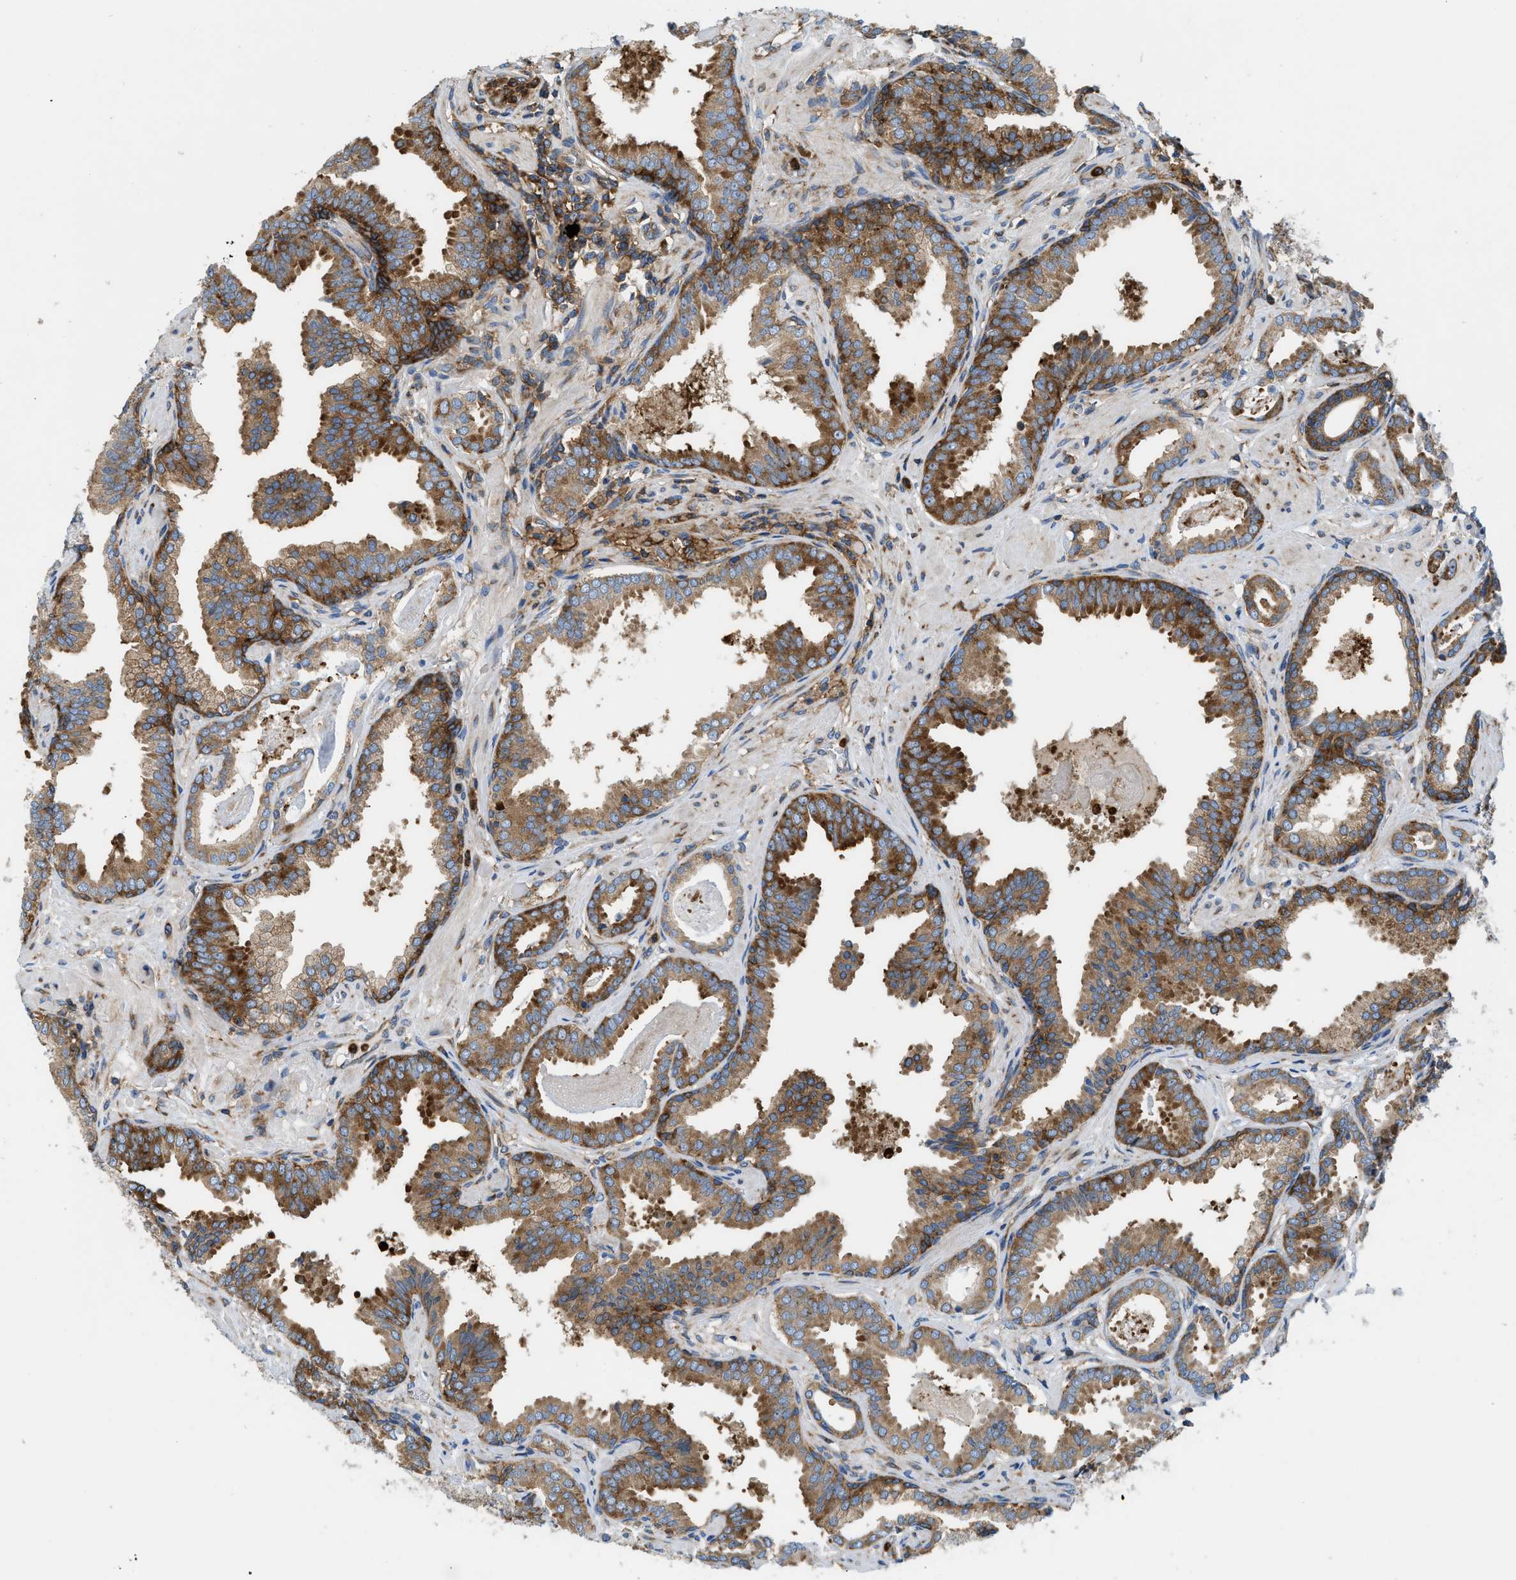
{"staining": {"intensity": "moderate", "quantity": ">75%", "location": "cytoplasmic/membranous"}, "tissue": "prostate cancer", "cell_type": "Tumor cells", "image_type": "cancer", "snomed": [{"axis": "morphology", "description": "Adenocarcinoma, Low grade"}, {"axis": "topography", "description": "Prostate"}], "caption": "This histopathology image exhibits immunohistochemistry staining of human prostate cancer, with medium moderate cytoplasmic/membranous positivity in approximately >75% of tumor cells.", "gene": "GPAT4", "patient": {"sex": "male", "age": 53}}